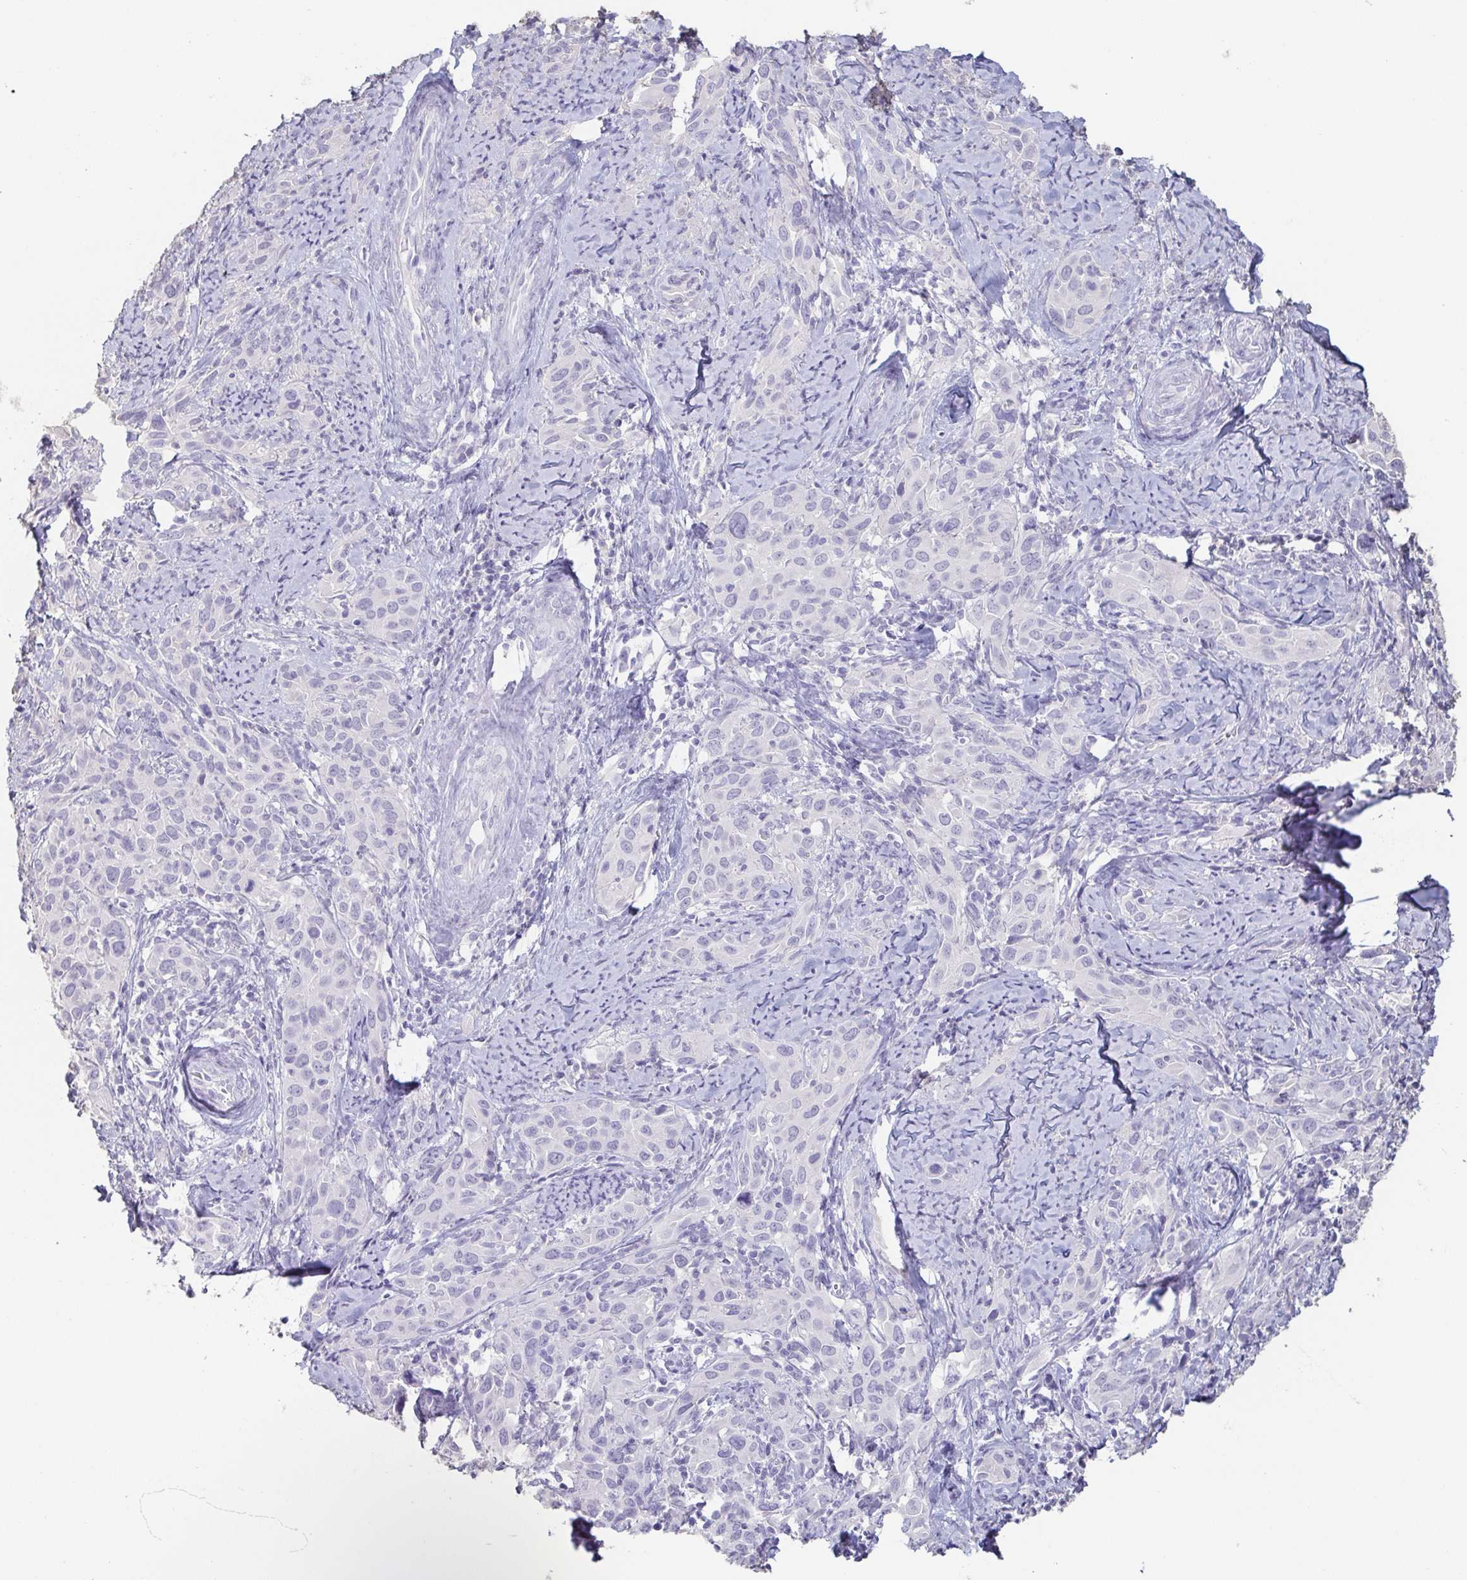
{"staining": {"intensity": "negative", "quantity": "none", "location": "none"}, "tissue": "cervical cancer", "cell_type": "Tumor cells", "image_type": "cancer", "snomed": [{"axis": "morphology", "description": "Squamous cell carcinoma, NOS"}, {"axis": "topography", "description": "Cervix"}], "caption": "Immunohistochemical staining of cervical cancer (squamous cell carcinoma) reveals no significant staining in tumor cells.", "gene": "BPIFA2", "patient": {"sex": "female", "age": 51}}